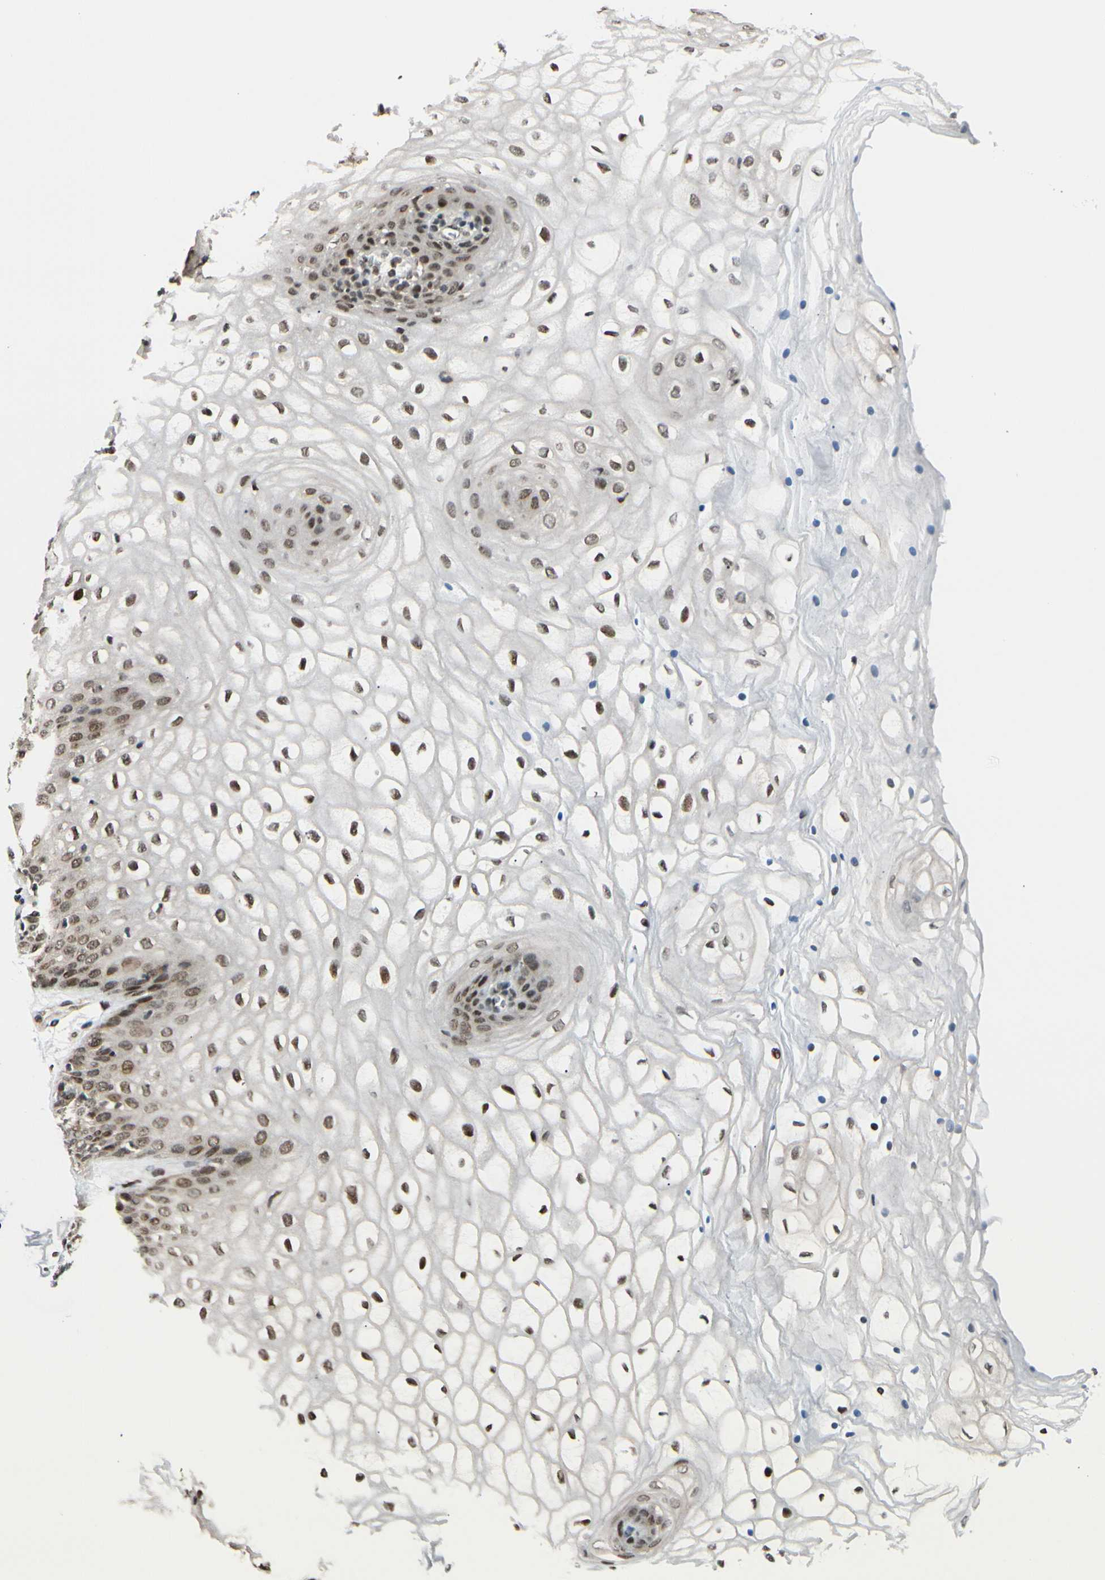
{"staining": {"intensity": "moderate", "quantity": "25%-75%", "location": "nuclear"}, "tissue": "vagina", "cell_type": "Squamous epithelial cells", "image_type": "normal", "snomed": [{"axis": "morphology", "description": "Normal tissue, NOS"}, {"axis": "topography", "description": "Vagina"}], "caption": "Immunohistochemistry (DAB) staining of benign human vagina exhibits moderate nuclear protein expression in approximately 25%-75% of squamous epithelial cells.", "gene": "SUFU", "patient": {"sex": "female", "age": 34}}